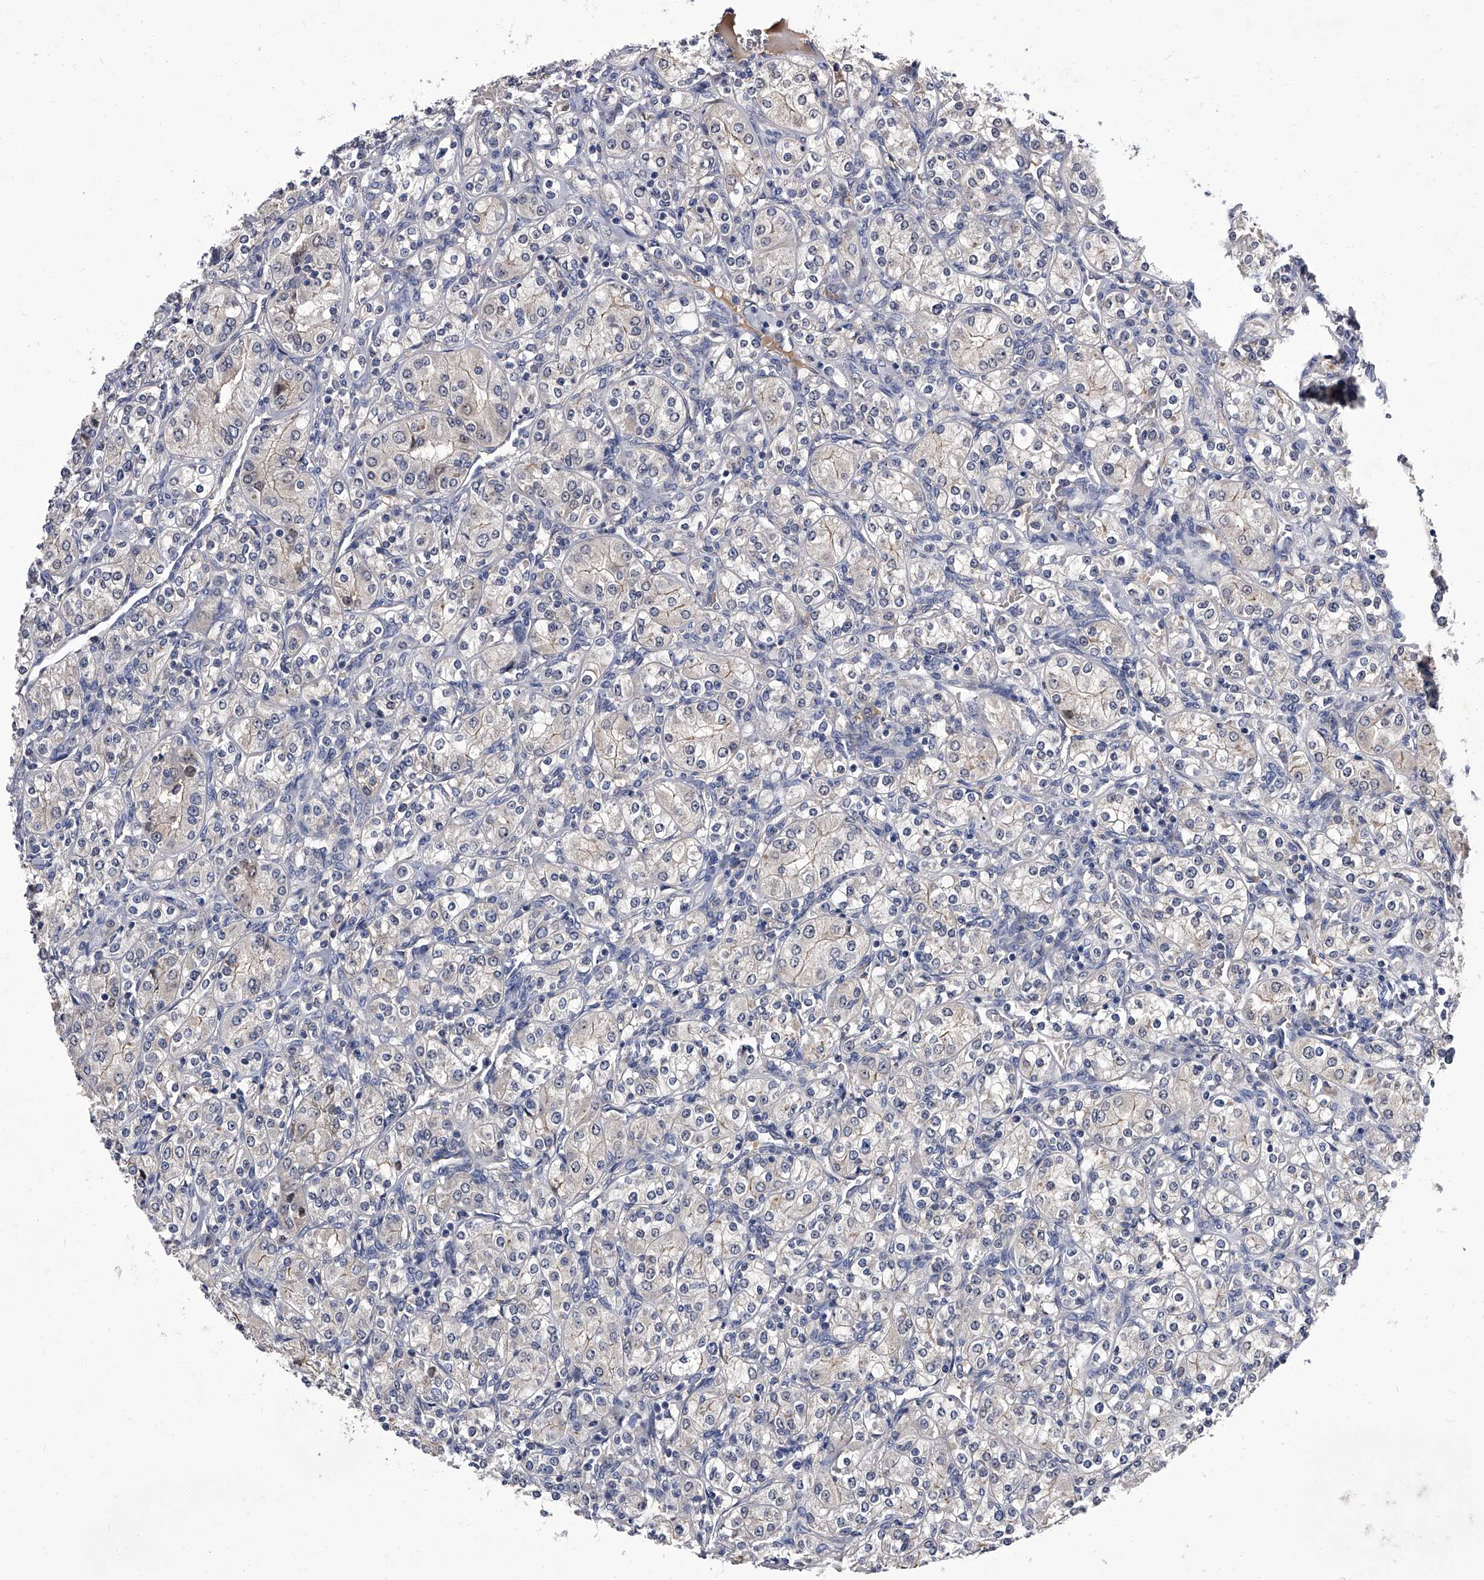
{"staining": {"intensity": "negative", "quantity": "none", "location": "none"}, "tissue": "renal cancer", "cell_type": "Tumor cells", "image_type": "cancer", "snomed": [{"axis": "morphology", "description": "Adenocarcinoma, NOS"}, {"axis": "topography", "description": "Kidney"}], "caption": "The photomicrograph displays no significant expression in tumor cells of adenocarcinoma (renal). (DAB immunohistochemistry with hematoxylin counter stain).", "gene": "SLC18B1", "patient": {"sex": "male", "age": 77}}